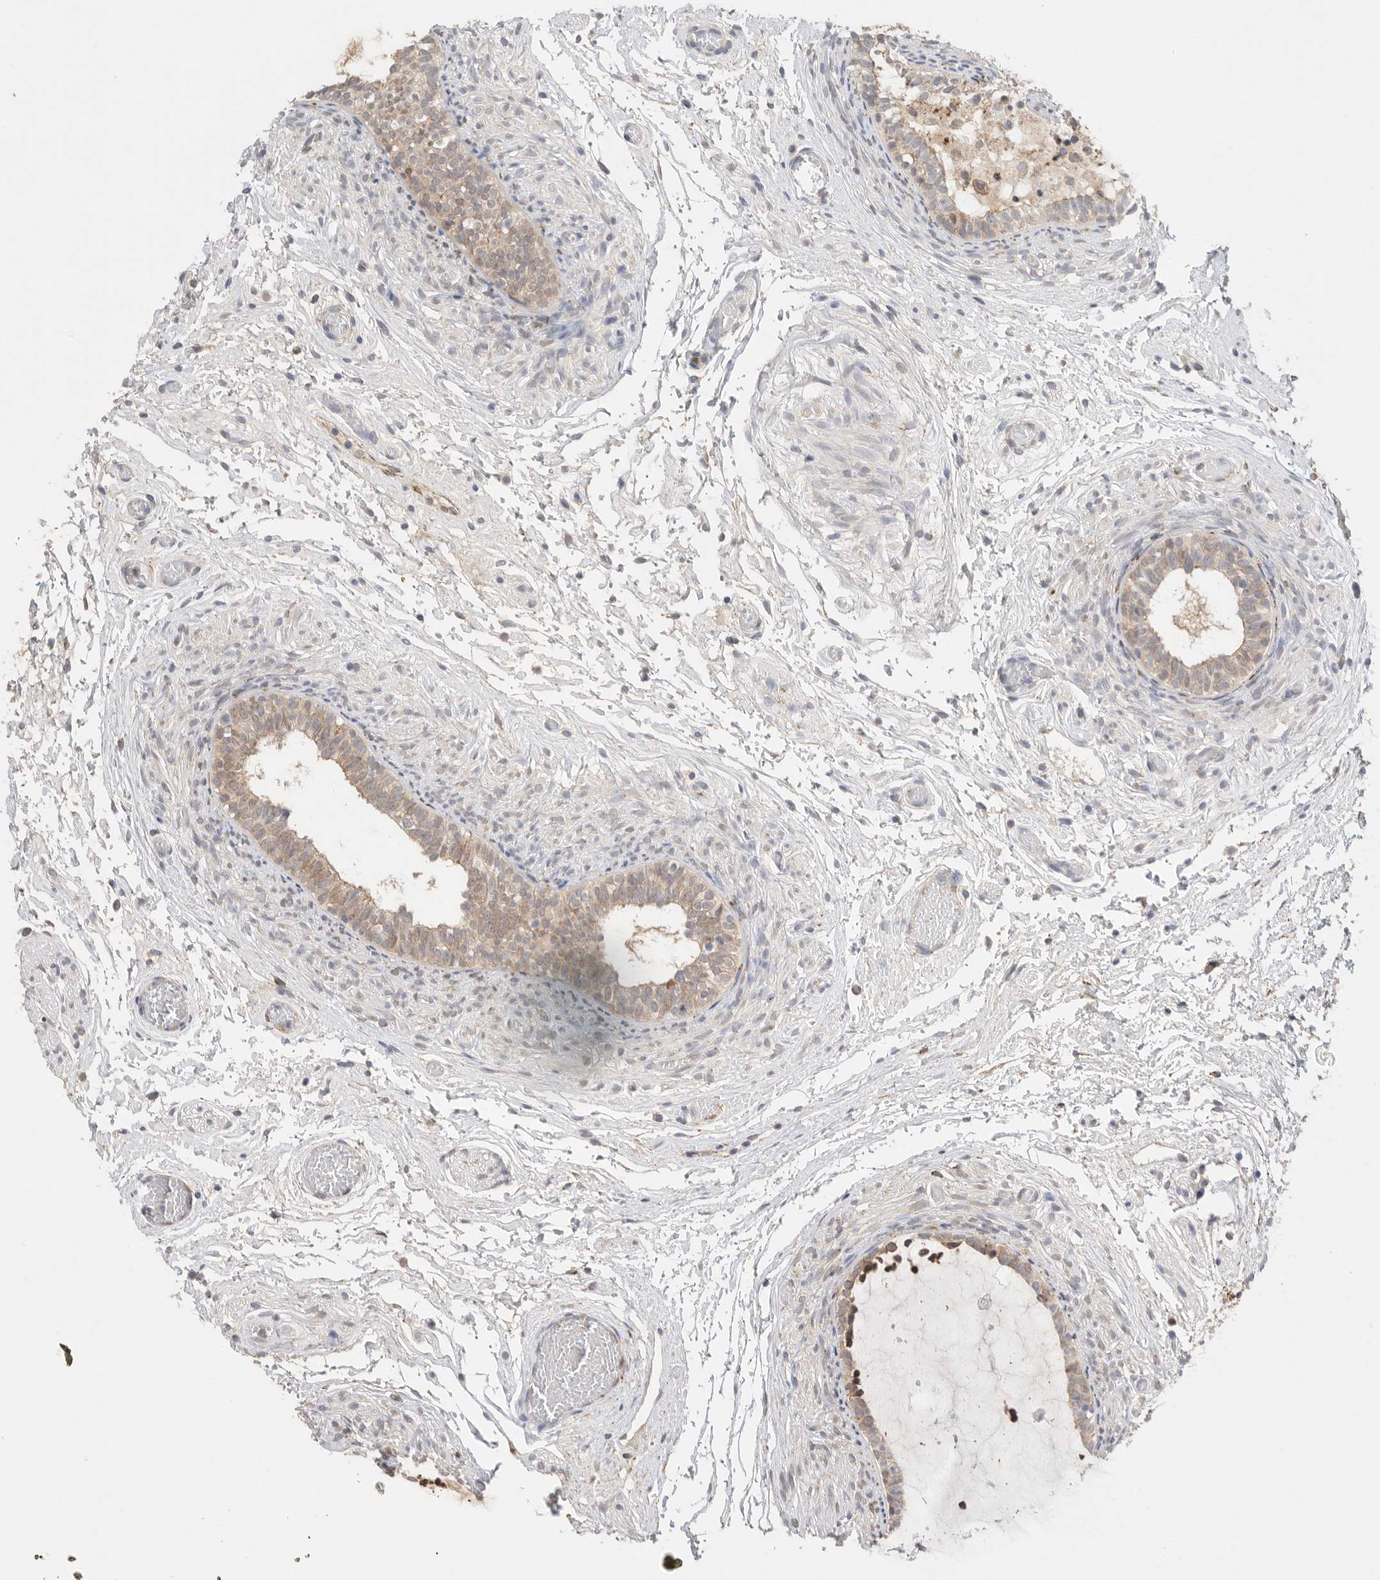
{"staining": {"intensity": "moderate", "quantity": ">75%", "location": "cytoplasmic/membranous"}, "tissue": "epididymis", "cell_type": "Glandular cells", "image_type": "normal", "snomed": [{"axis": "morphology", "description": "Normal tissue, NOS"}, {"axis": "topography", "description": "Epididymis"}], "caption": "Moderate cytoplasmic/membranous expression is identified in approximately >75% of glandular cells in unremarkable epididymis. (brown staining indicates protein expression, while blue staining denotes nuclei).", "gene": "BLOC1S5", "patient": {"sex": "male", "age": 5}}